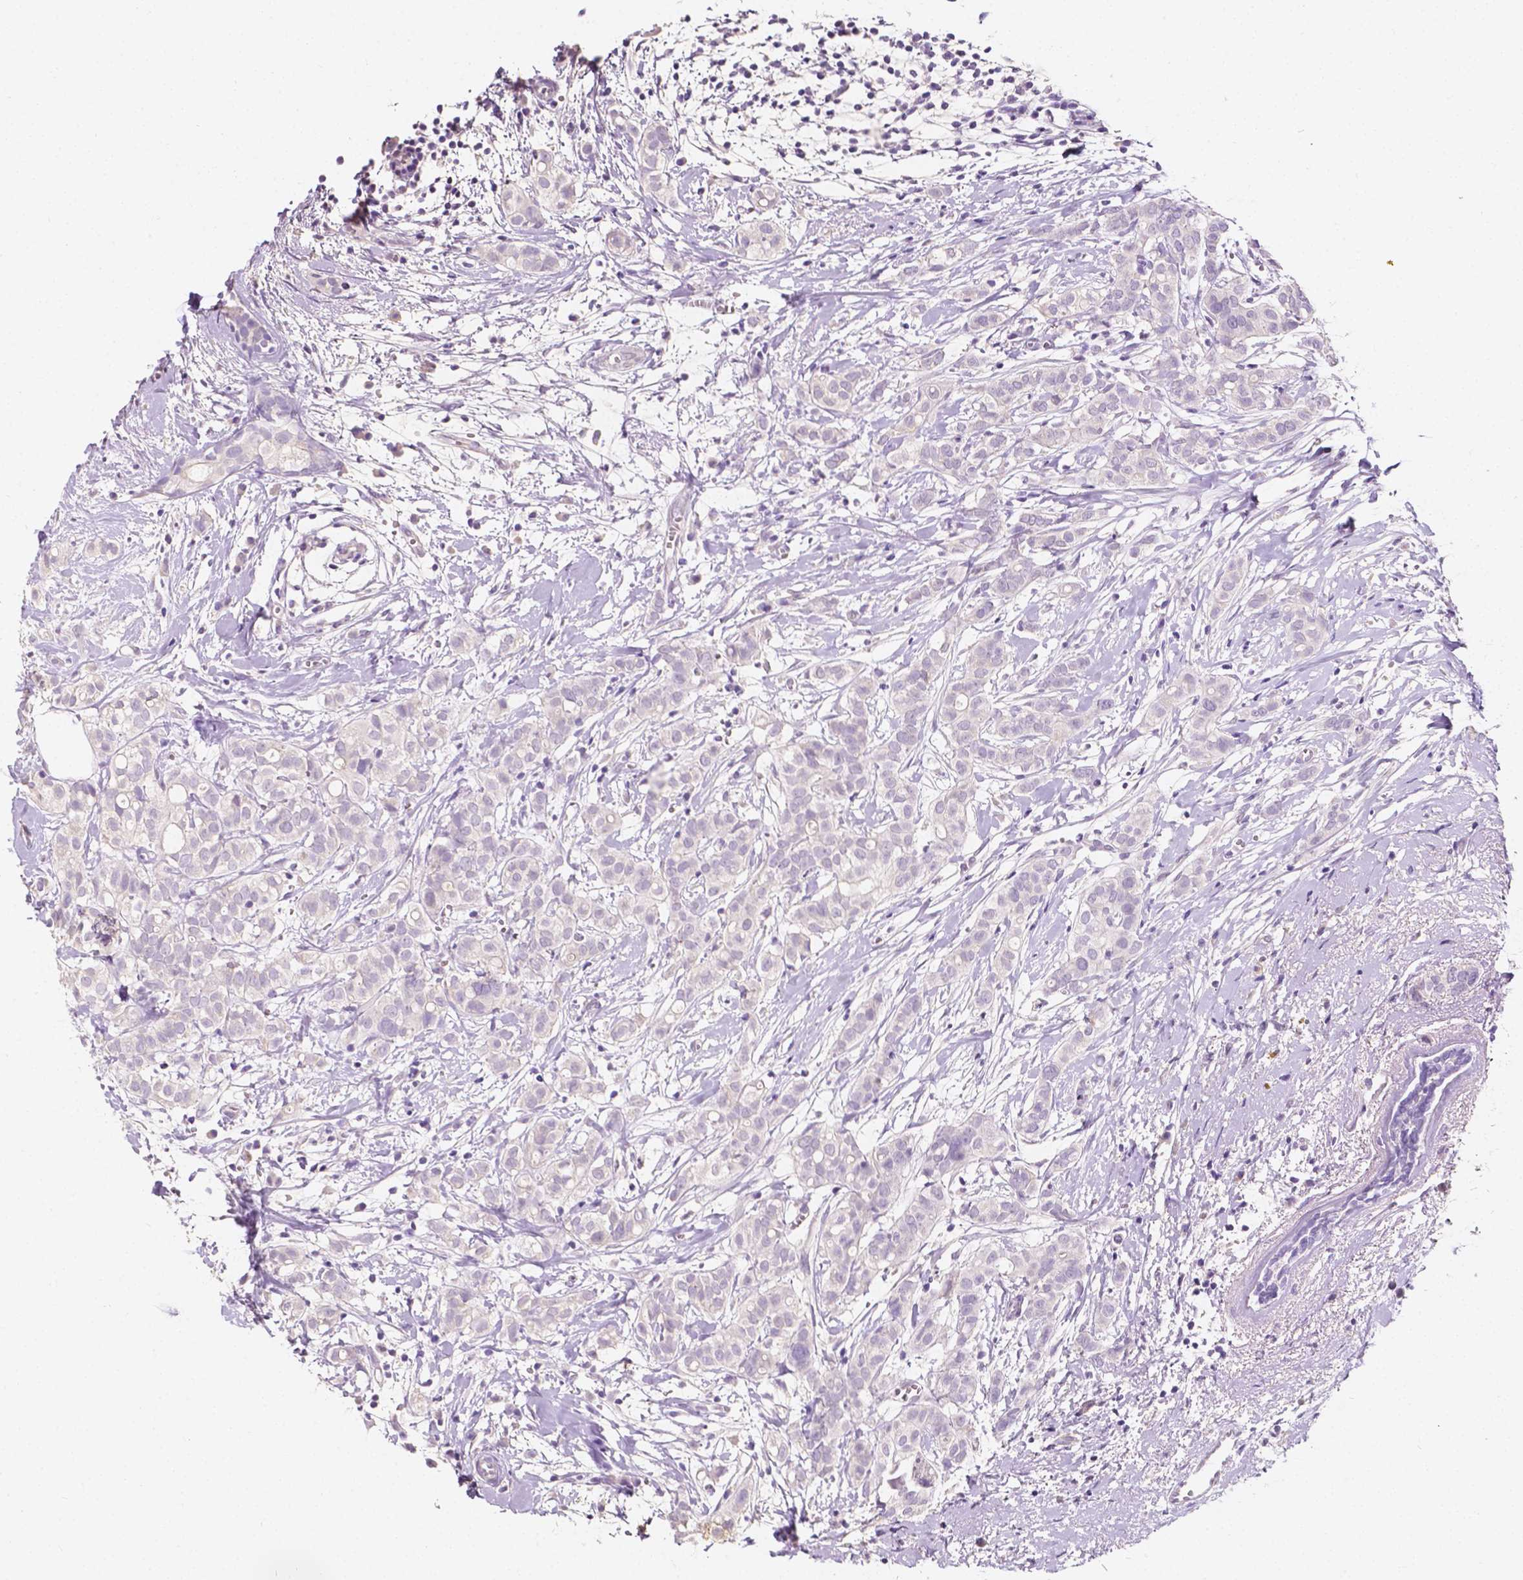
{"staining": {"intensity": "negative", "quantity": "none", "location": "none"}, "tissue": "breast cancer", "cell_type": "Tumor cells", "image_type": "cancer", "snomed": [{"axis": "morphology", "description": "Duct carcinoma"}, {"axis": "topography", "description": "Breast"}], "caption": "DAB (3,3'-diaminobenzidine) immunohistochemical staining of intraductal carcinoma (breast) demonstrates no significant positivity in tumor cells.", "gene": "TAL1", "patient": {"sex": "female", "age": 40}}